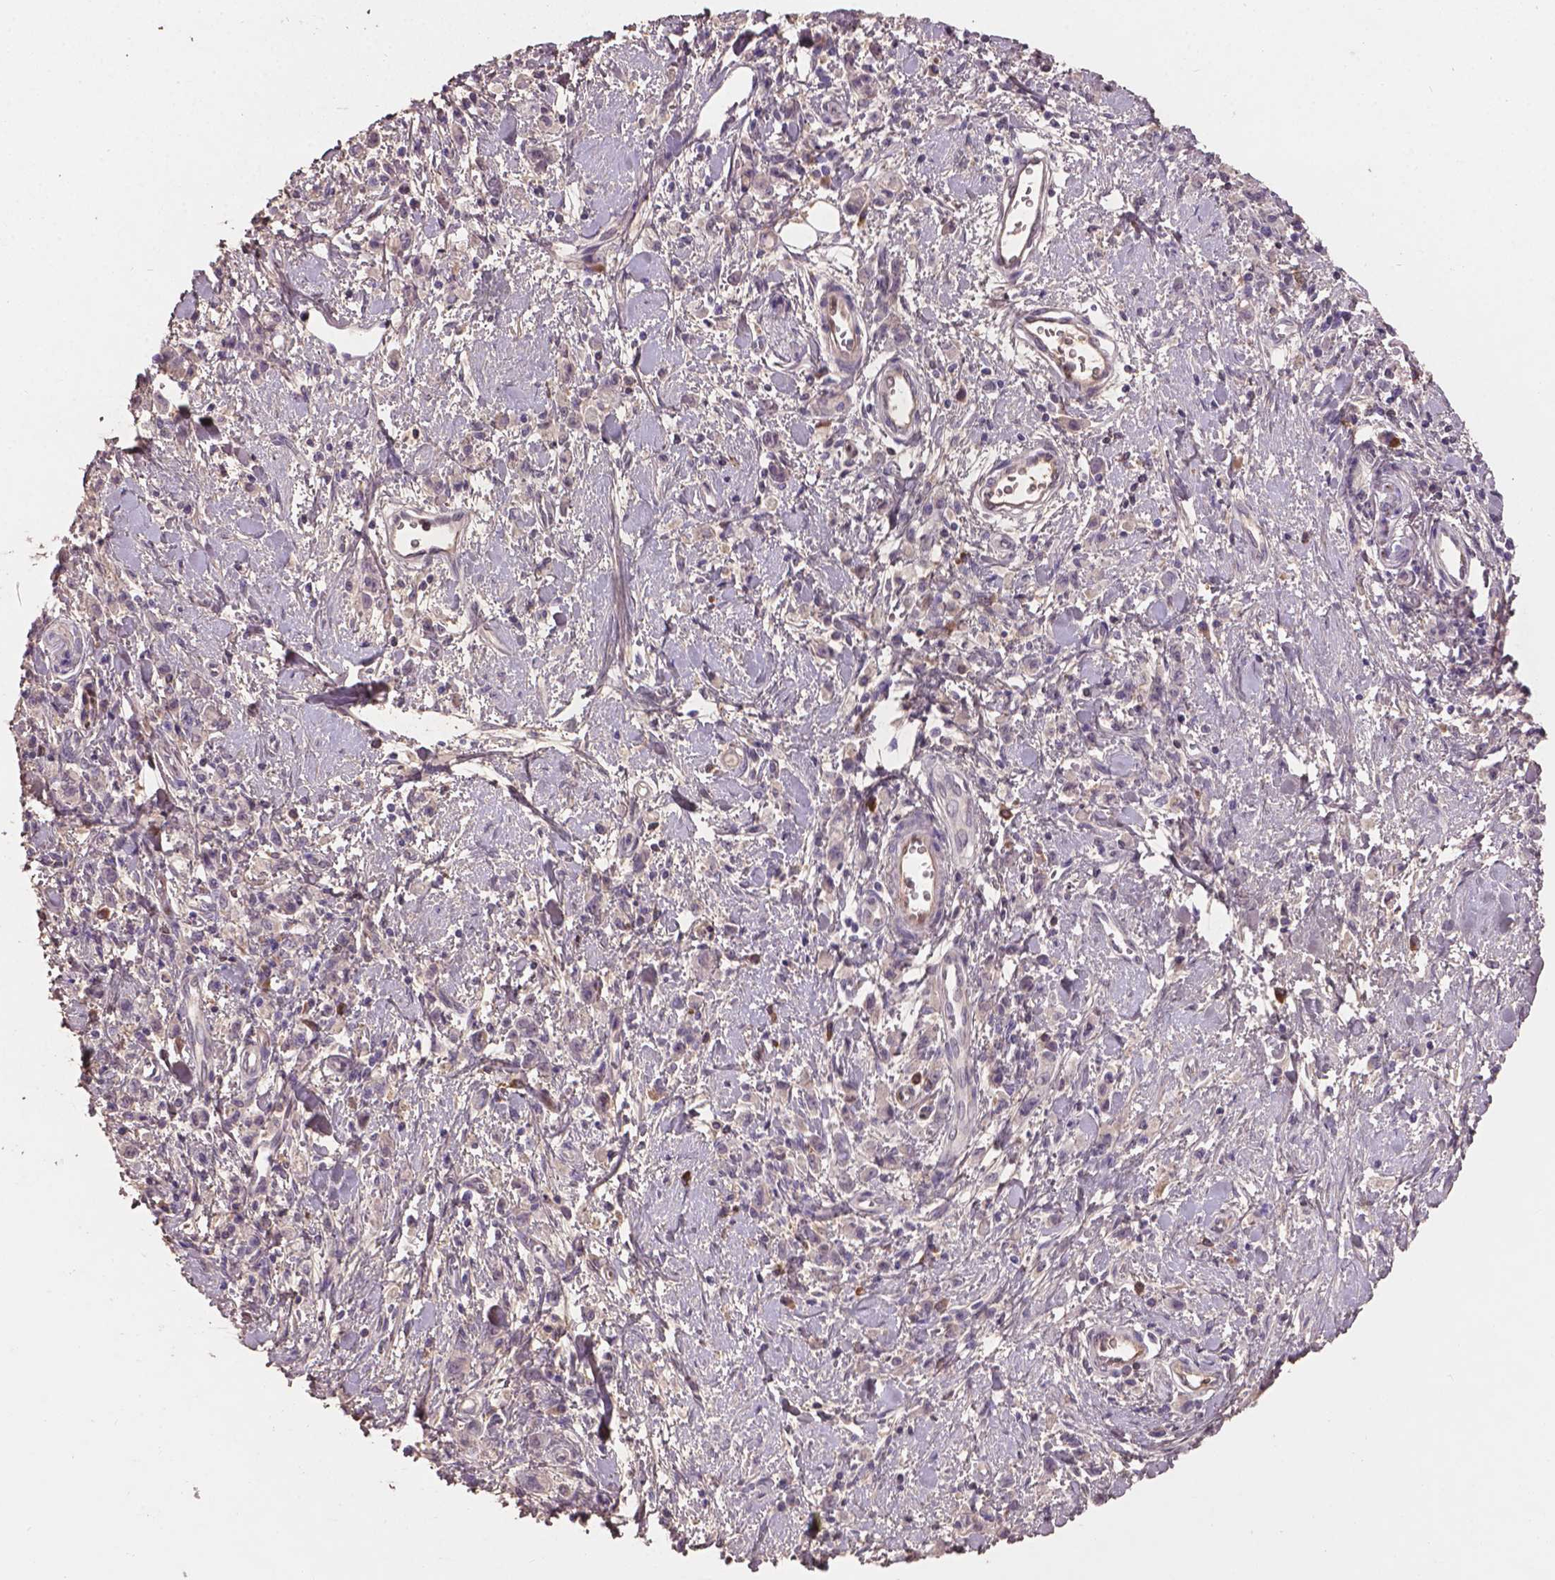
{"staining": {"intensity": "negative", "quantity": "none", "location": "none"}, "tissue": "stomach cancer", "cell_type": "Tumor cells", "image_type": "cancer", "snomed": [{"axis": "morphology", "description": "Adenocarcinoma, NOS"}, {"axis": "topography", "description": "Stomach"}], "caption": "Tumor cells show no significant protein staining in stomach cancer.", "gene": "SOX17", "patient": {"sex": "male", "age": 77}}